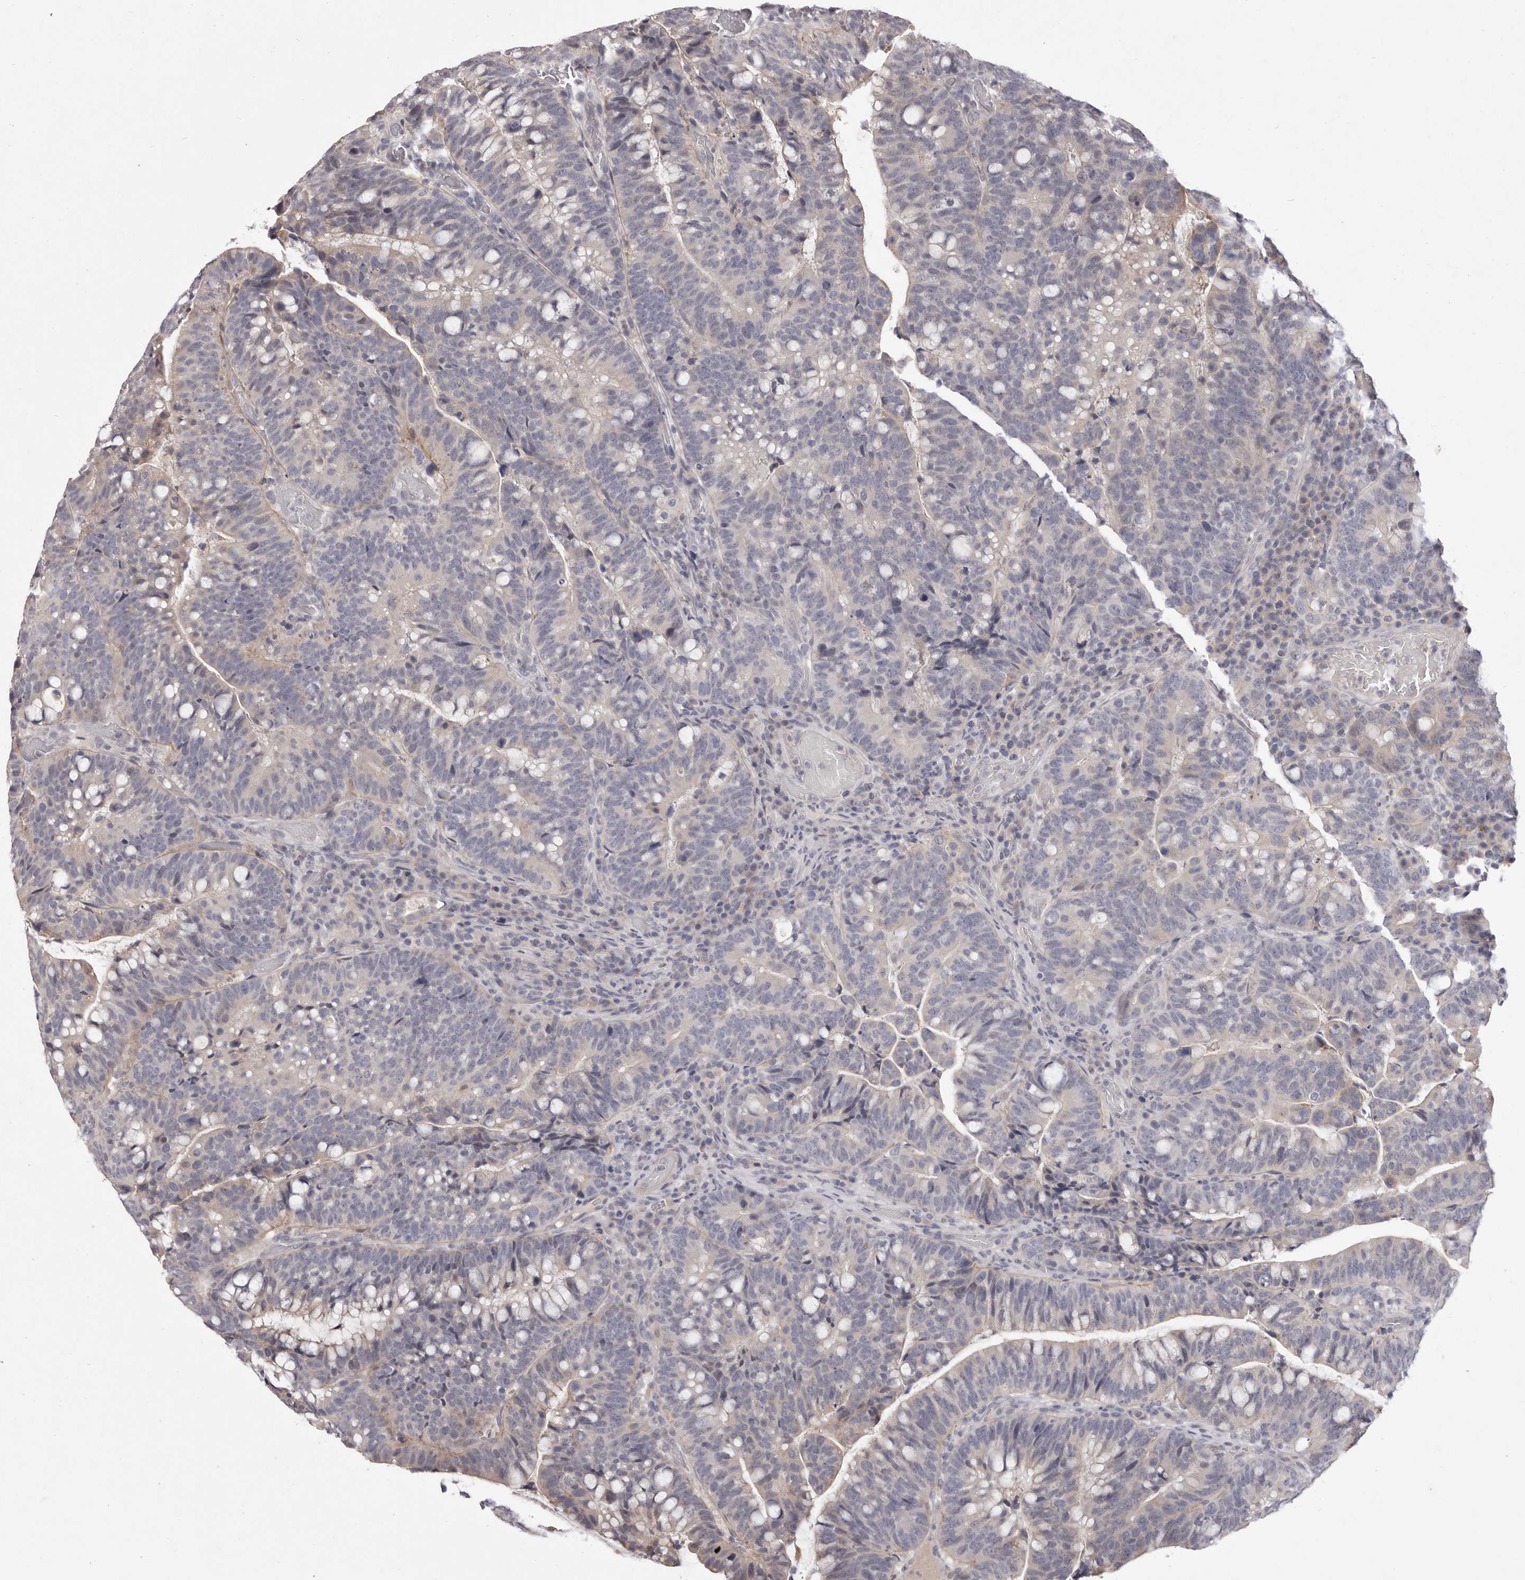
{"staining": {"intensity": "negative", "quantity": "none", "location": "none"}, "tissue": "colorectal cancer", "cell_type": "Tumor cells", "image_type": "cancer", "snomed": [{"axis": "morphology", "description": "Adenocarcinoma, NOS"}, {"axis": "topography", "description": "Colon"}], "caption": "Immunohistochemistry (IHC) of human colorectal adenocarcinoma demonstrates no staining in tumor cells.", "gene": "GARNL3", "patient": {"sex": "female", "age": 66}}